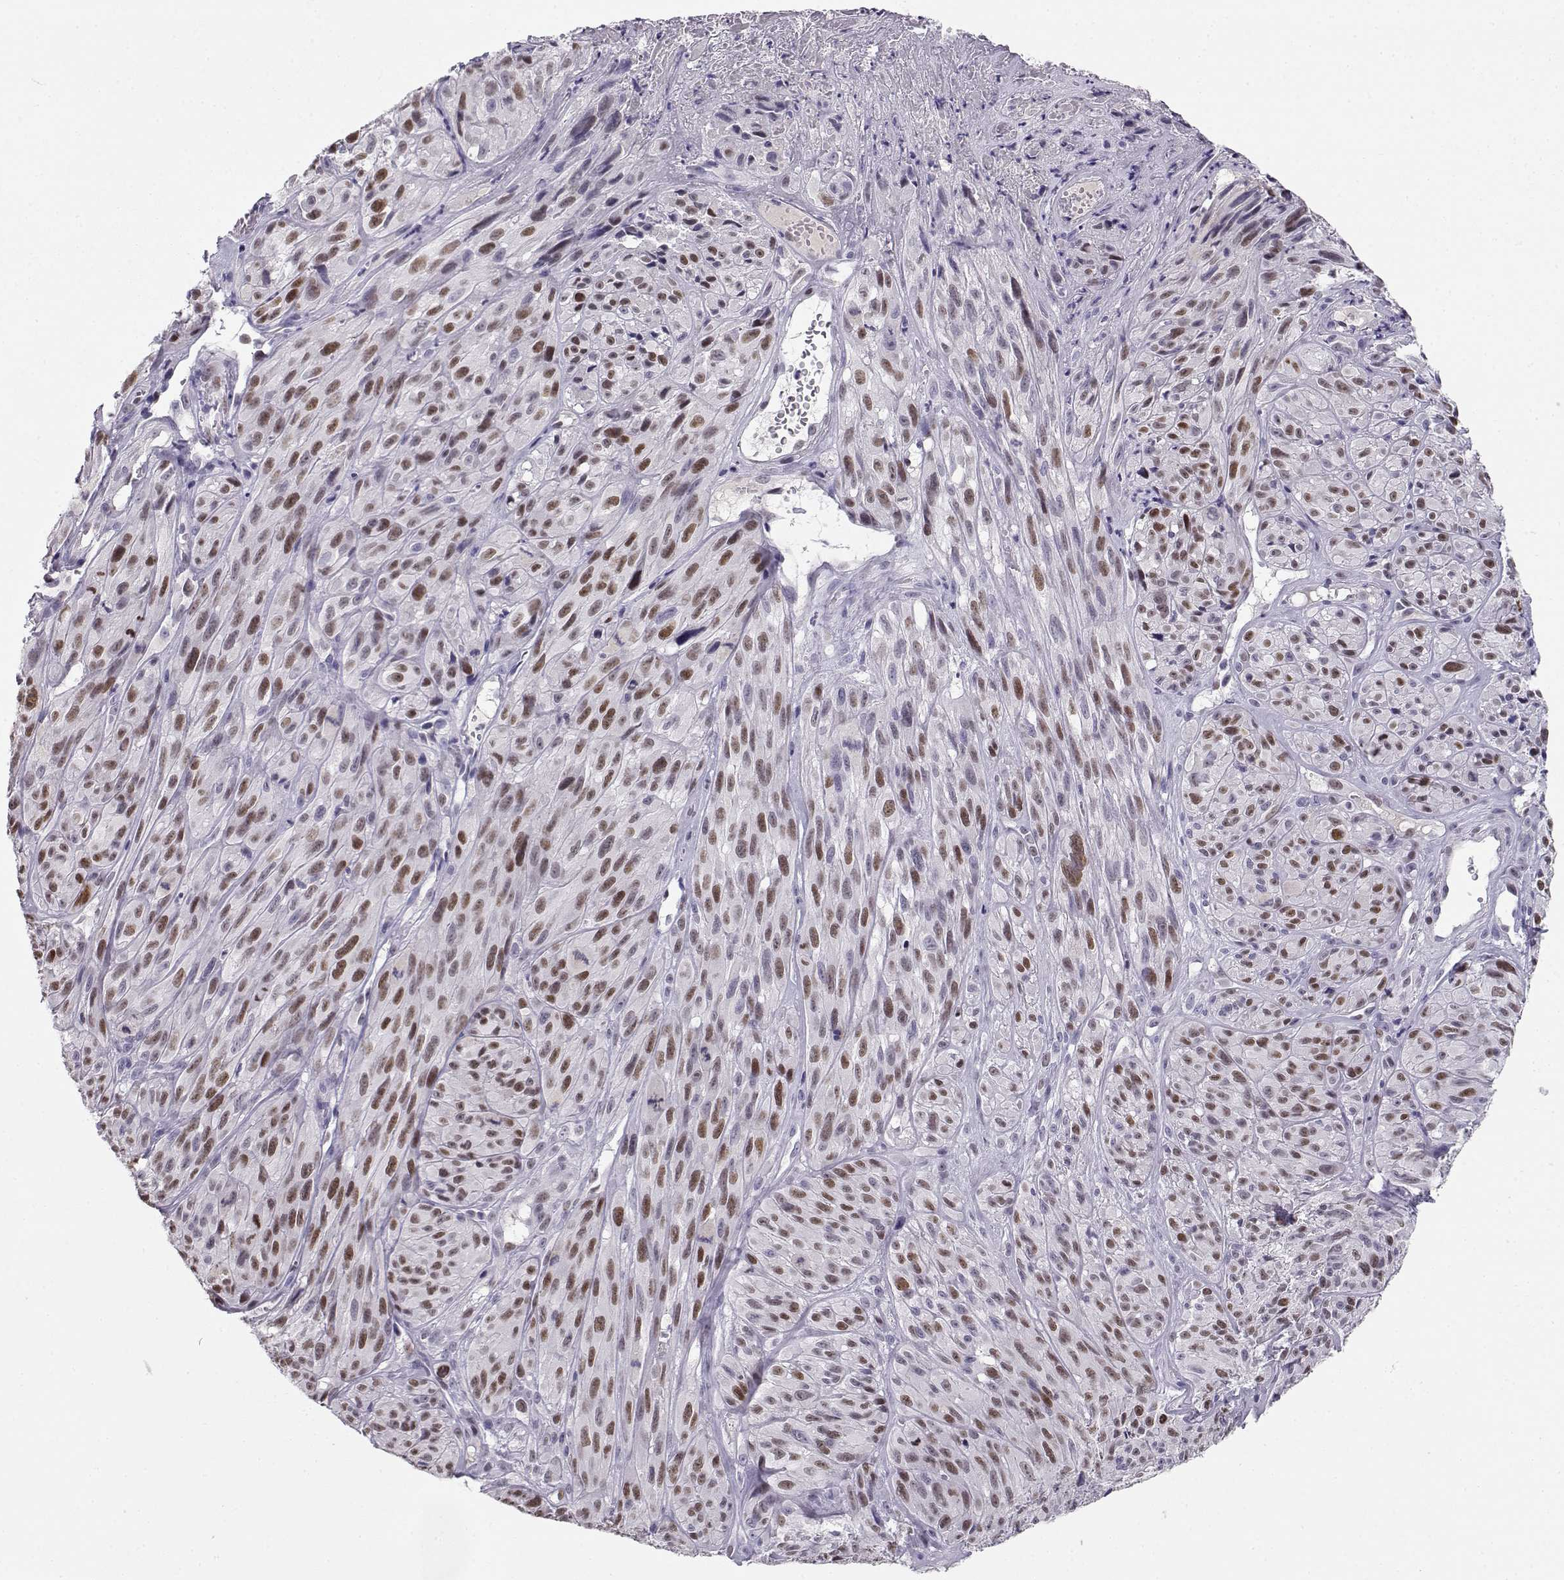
{"staining": {"intensity": "moderate", "quantity": "25%-75%", "location": "nuclear"}, "tissue": "melanoma", "cell_type": "Tumor cells", "image_type": "cancer", "snomed": [{"axis": "morphology", "description": "Malignant melanoma, NOS"}, {"axis": "topography", "description": "Skin"}], "caption": "Melanoma was stained to show a protein in brown. There is medium levels of moderate nuclear expression in about 25%-75% of tumor cells.", "gene": "OPN5", "patient": {"sex": "male", "age": 51}}